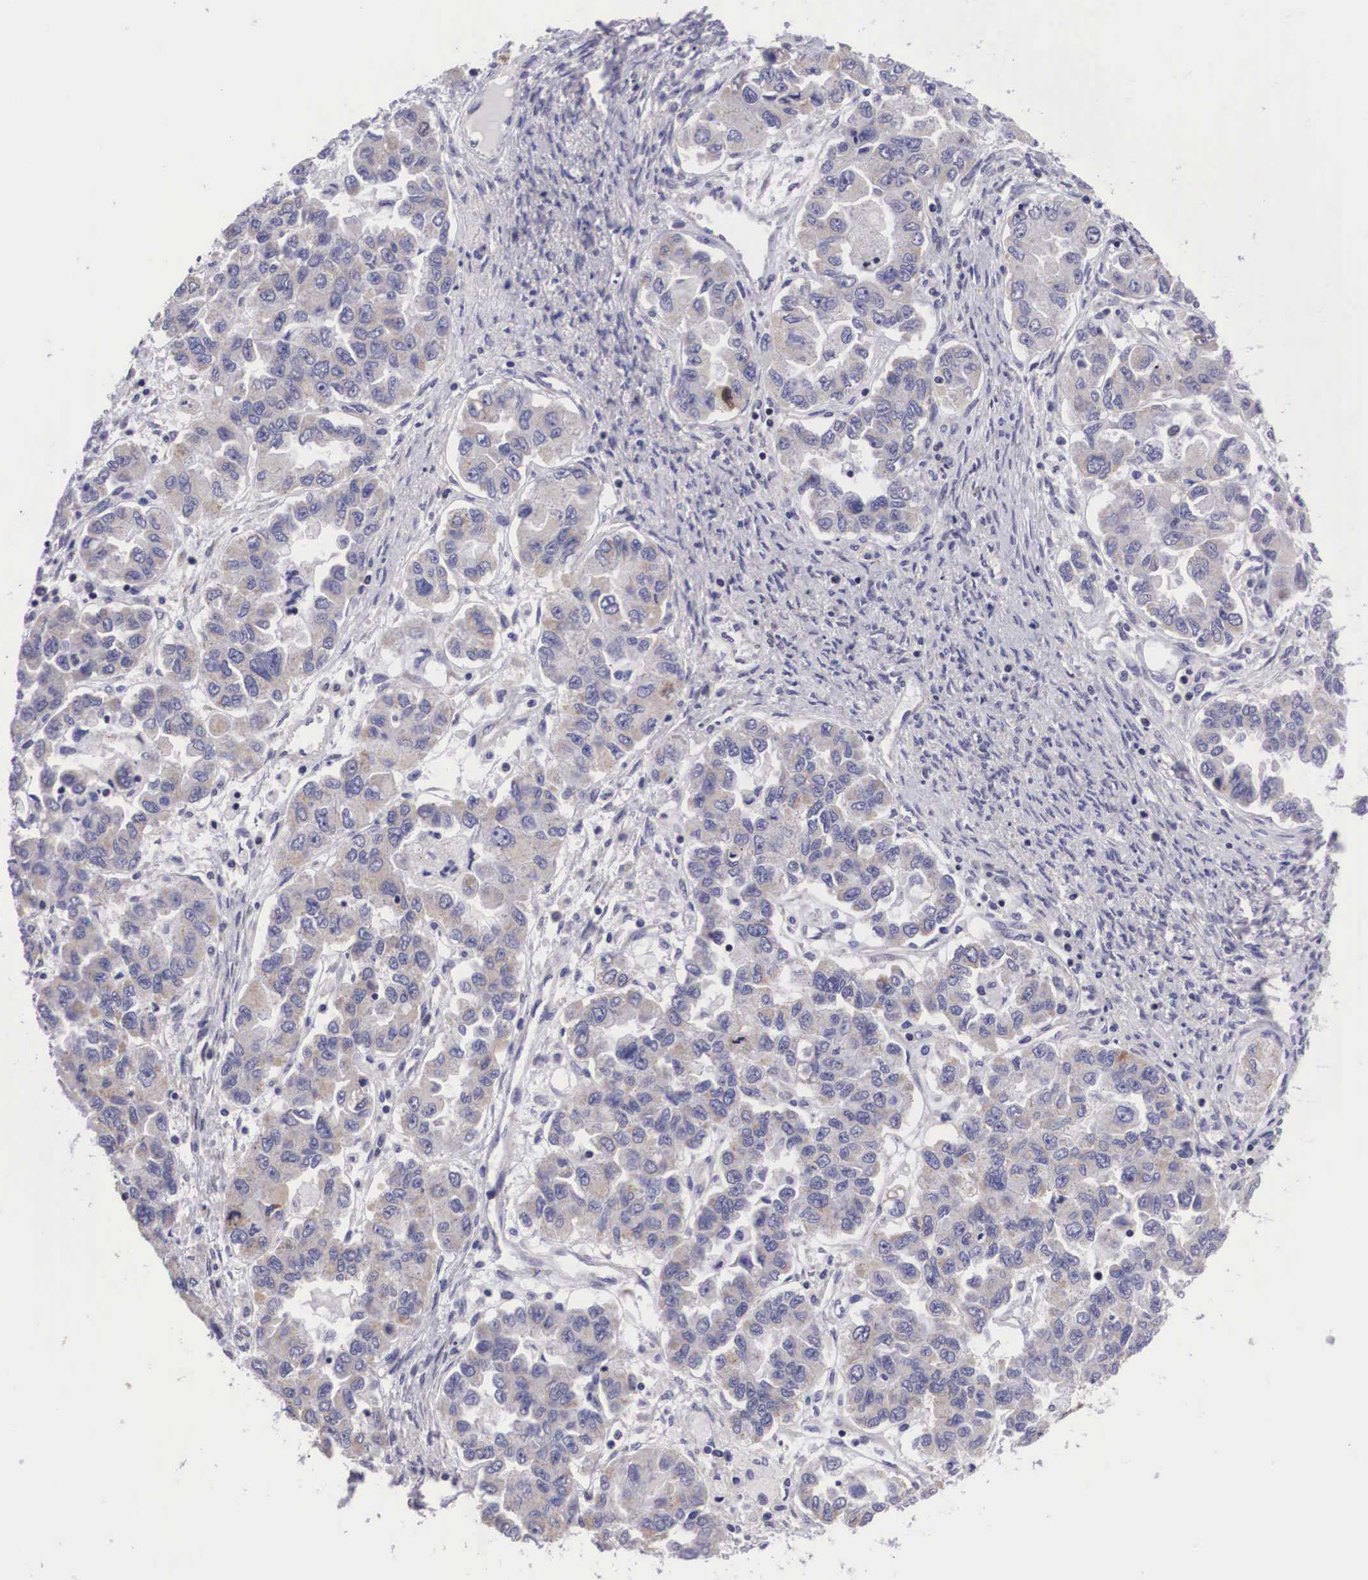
{"staining": {"intensity": "moderate", "quantity": "25%-75%", "location": "cytoplasmic/membranous"}, "tissue": "ovarian cancer", "cell_type": "Tumor cells", "image_type": "cancer", "snomed": [{"axis": "morphology", "description": "Cystadenocarcinoma, serous, NOS"}, {"axis": "topography", "description": "Ovary"}], "caption": "Immunohistochemical staining of ovarian cancer (serous cystadenocarcinoma) shows moderate cytoplasmic/membranous protein staining in about 25%-75% of tumor cells. The protein is shown in brown color, while the nuclei are stained blue.", "gene": "ARG2", "patient": {"sex": "female", "age": 84}}